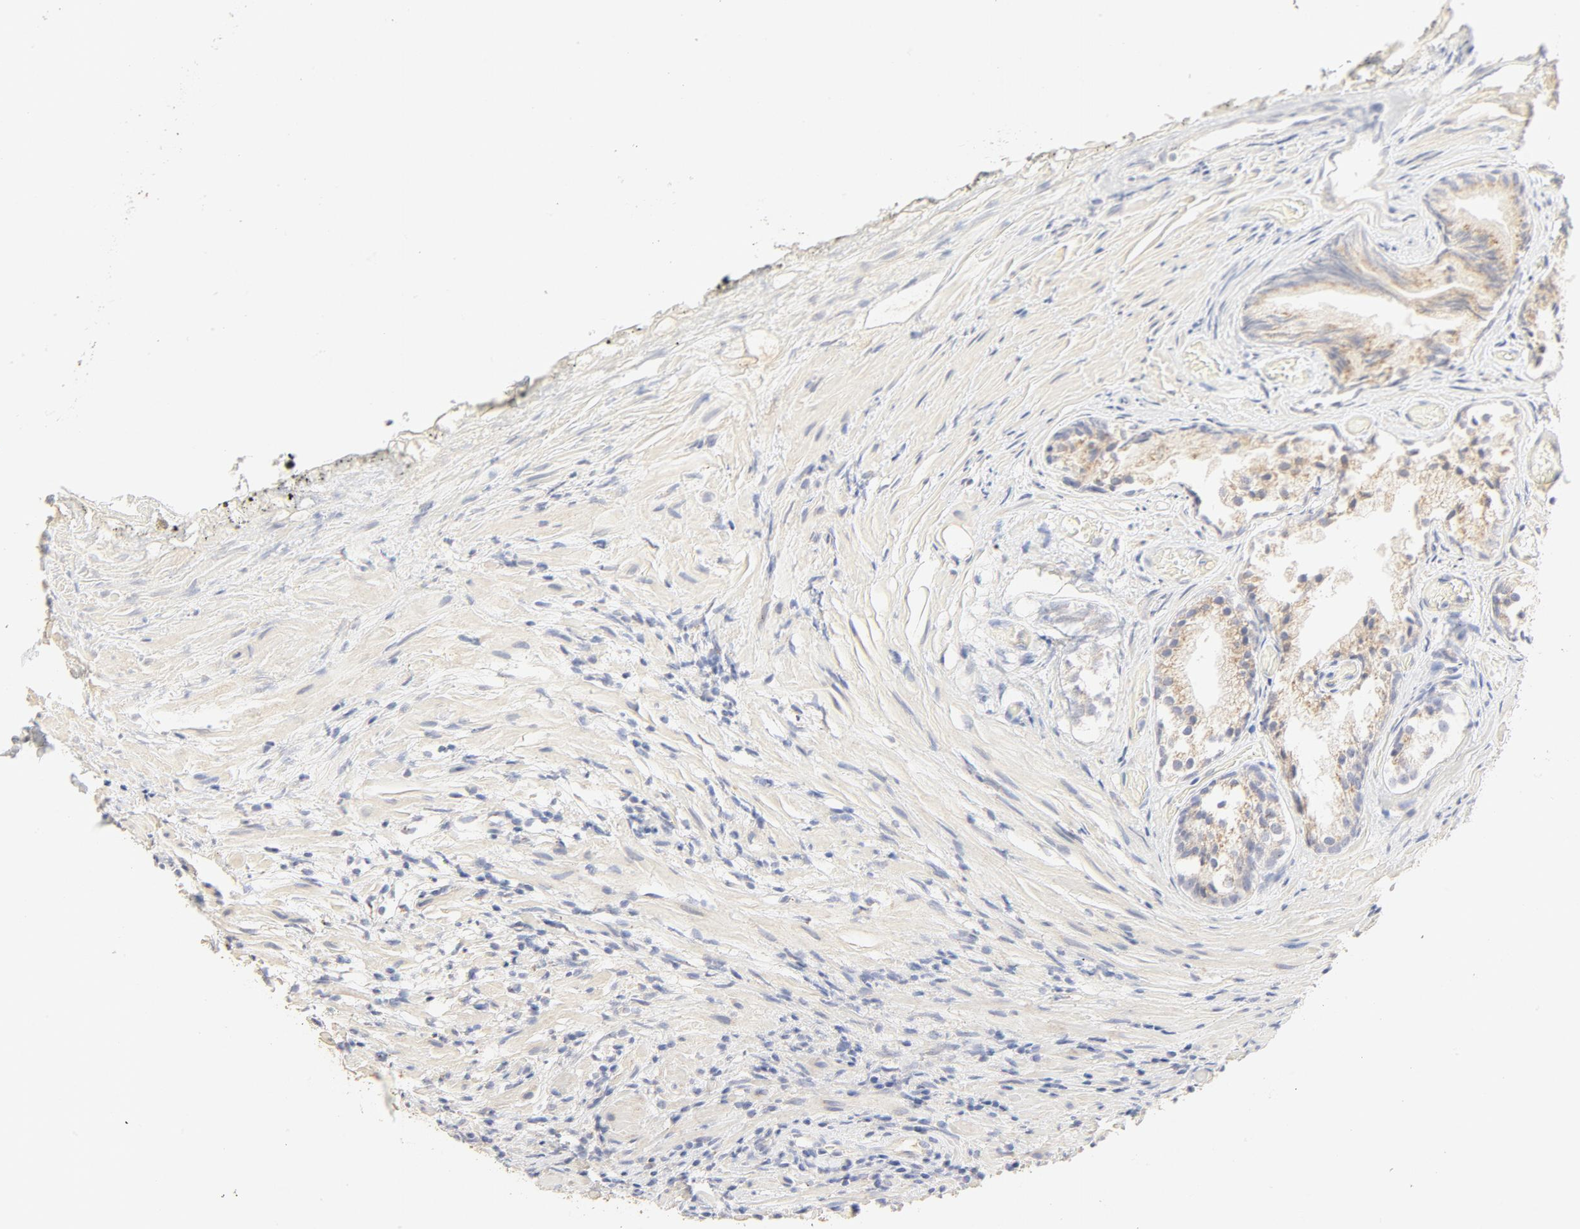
{"staining": {"intensity": "weak", "quantity": ">75%", "location": "cytoplasmic/membranous"}, "tissue": "prostate", "cell_type": "Glandular cells", "image_type": "normal", "snomed": [{"axis": "morphology", "description": "Normal tissue, NOS"}, {"axis": "topography", "description": "Prostate"}], "caption": "Immunohistochemistry (IHC) of unremarkable human prostate exhibits low levels of weak cytoplasmic/membranous positivity in about >75% of glandular cells. (Stains: DAB in brown, nuclei in blue, Microscopy: brightfield microscopy at high magnification).", "gene": "FCGBP", "patient": {"sex": "male", "age": 76}}